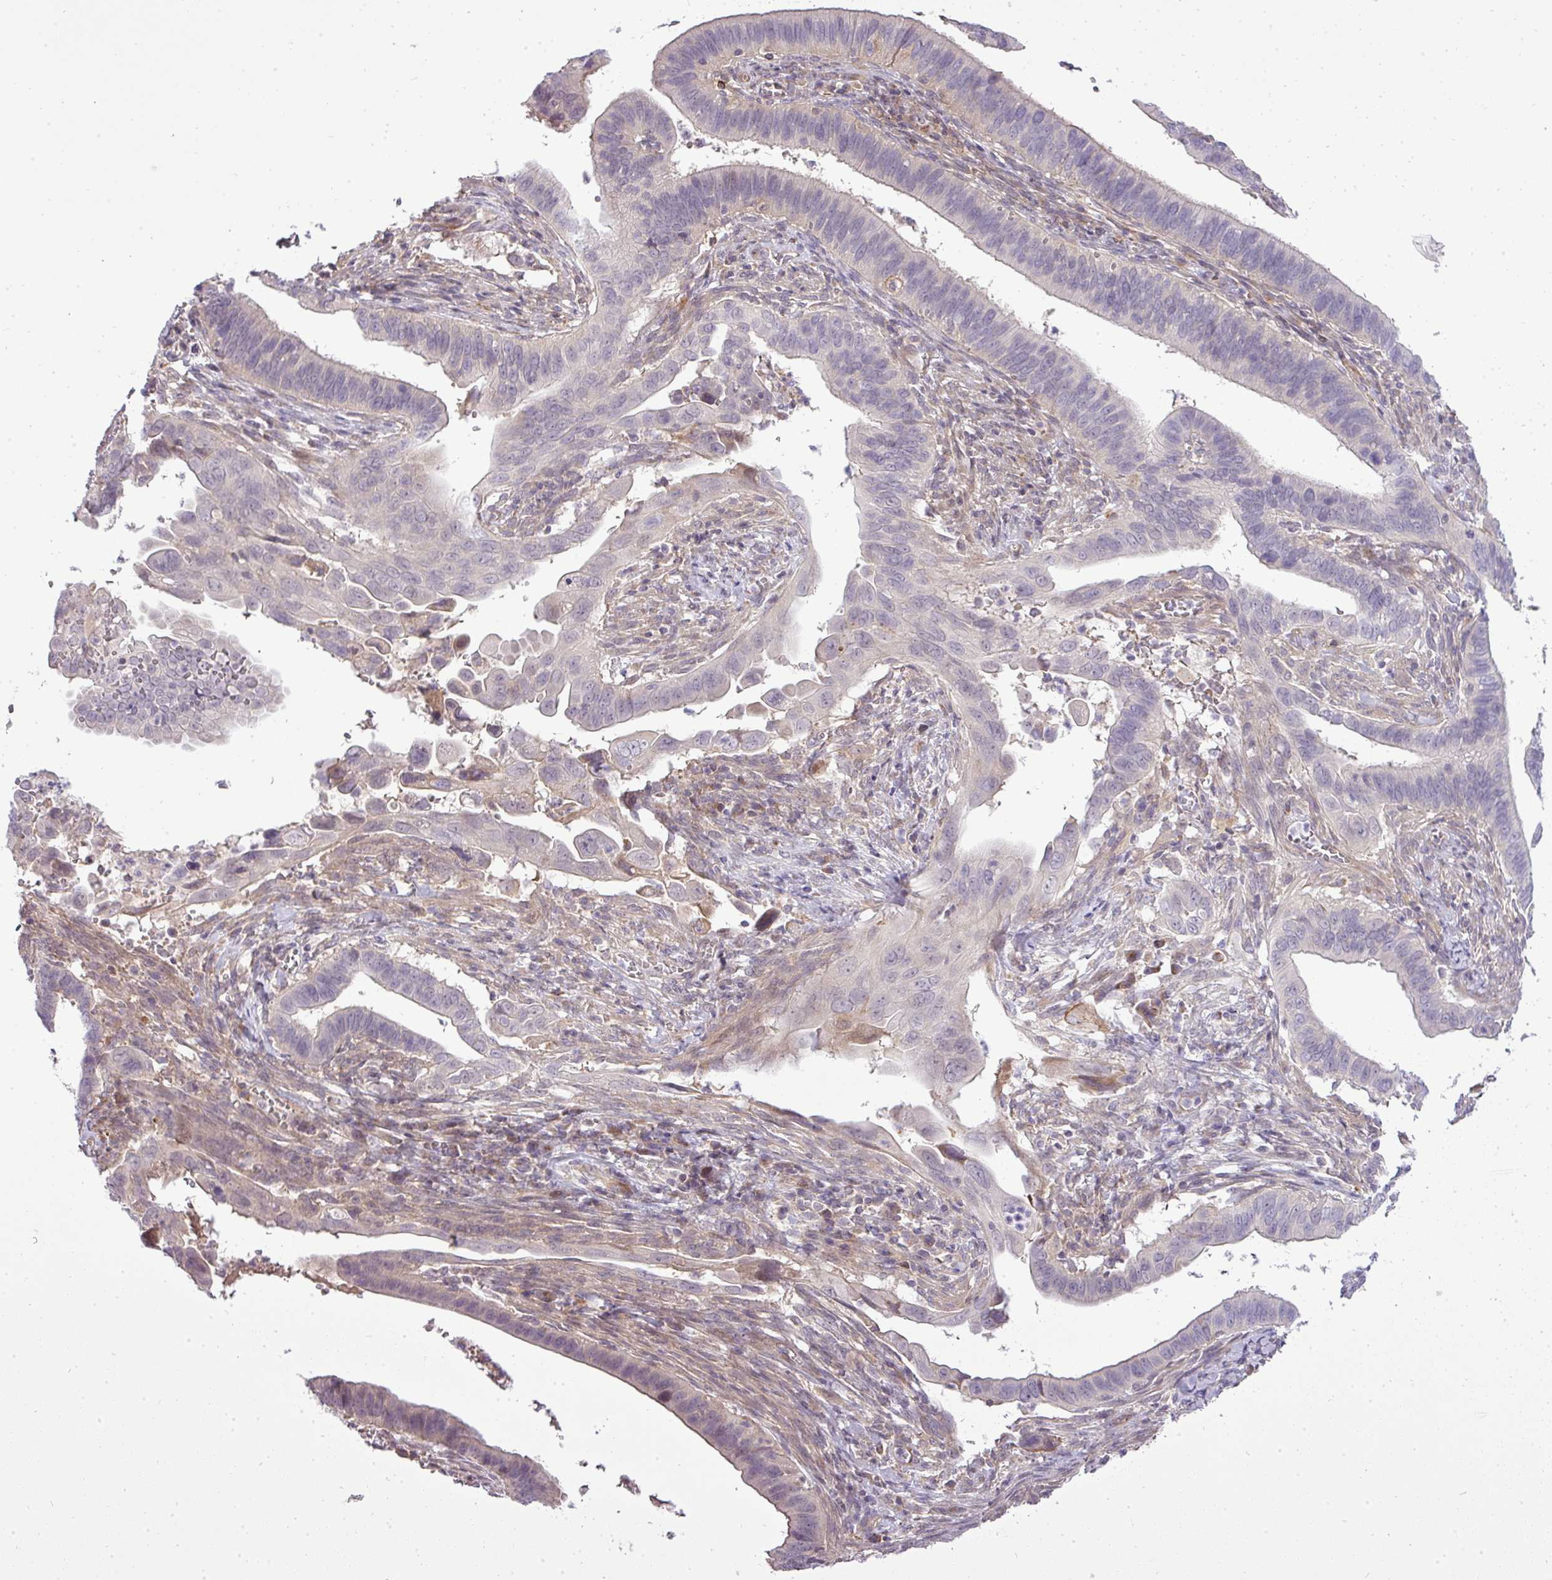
{"staining": {"intensity": "negative", "quantity": "none", "location": "none"}, "tissue": "cervical cancer", "cell_type": "Tumor cells", "image_type": "cancer", "snomed": [{"axis": "morphology", "description": "Adenocarcinoma, NOS"}, {"axis": "topography", "description": "Cervix"}], "caption": "Photomicrograph shows no significant protein staining in tumor cells of adenocarcinoma (cervical).", "gene": "PDRG1", "patient": {"sex": "female", "age": 42}}